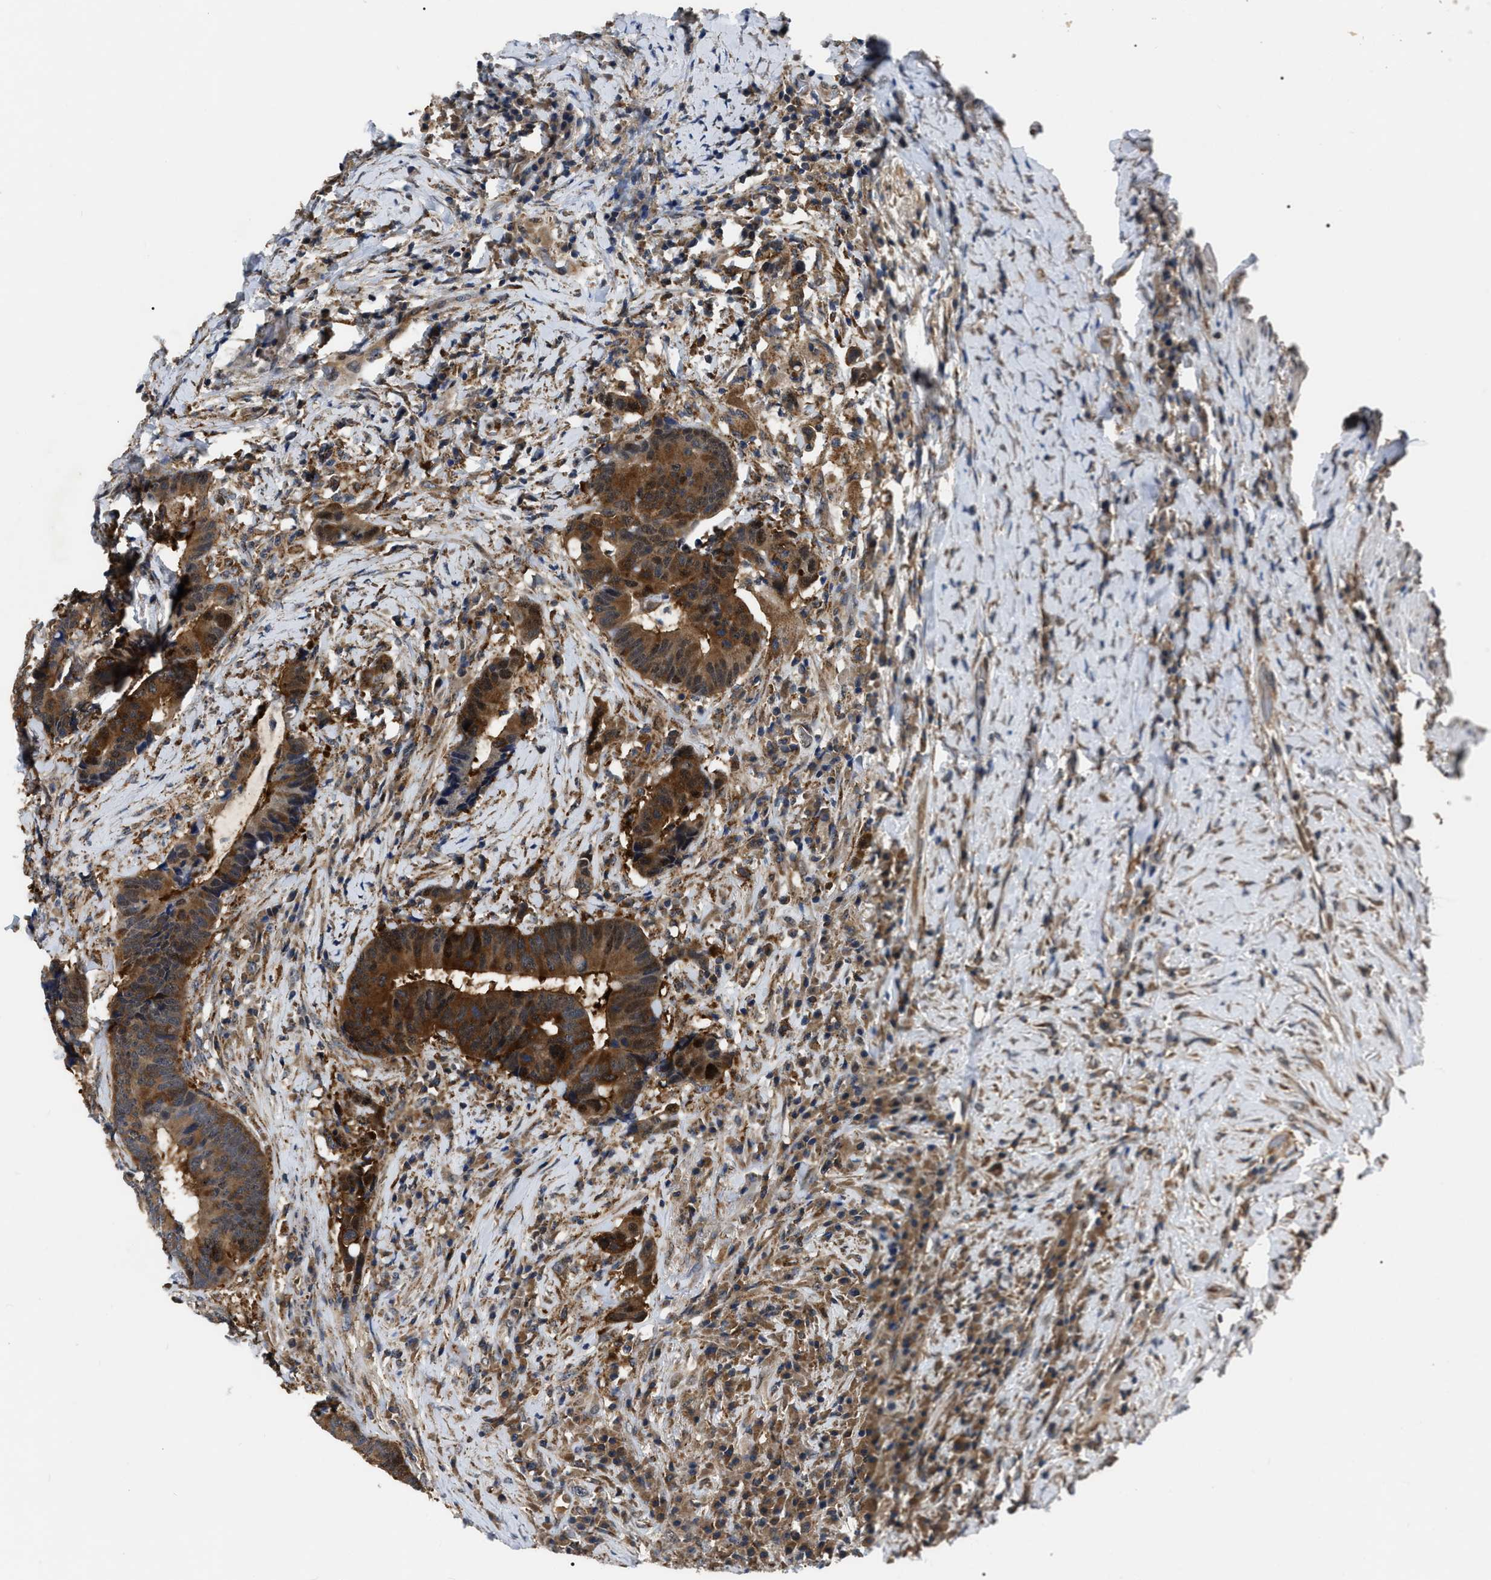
{"staining": {"intensity": "strong", "quantity": ">75%", "location": "cytoplasmic/membranous"}, "tissue": "colorectal cancer", "cell_type": "Tumor cells", "image_type": "cancer", "snomed": [{"axis": "morphology", "description": "Adenocarcinoma, NOS"}, {"axis": "topography", "description": "Rectum"}], "caption": "The immunohistochemical stain shows strong cytoplasmic/membranous expression in tumor cells of colorectal adenocarcinoma tissue.", "gene": "GET4", "patient": {"sex": "female", "age": 89}}